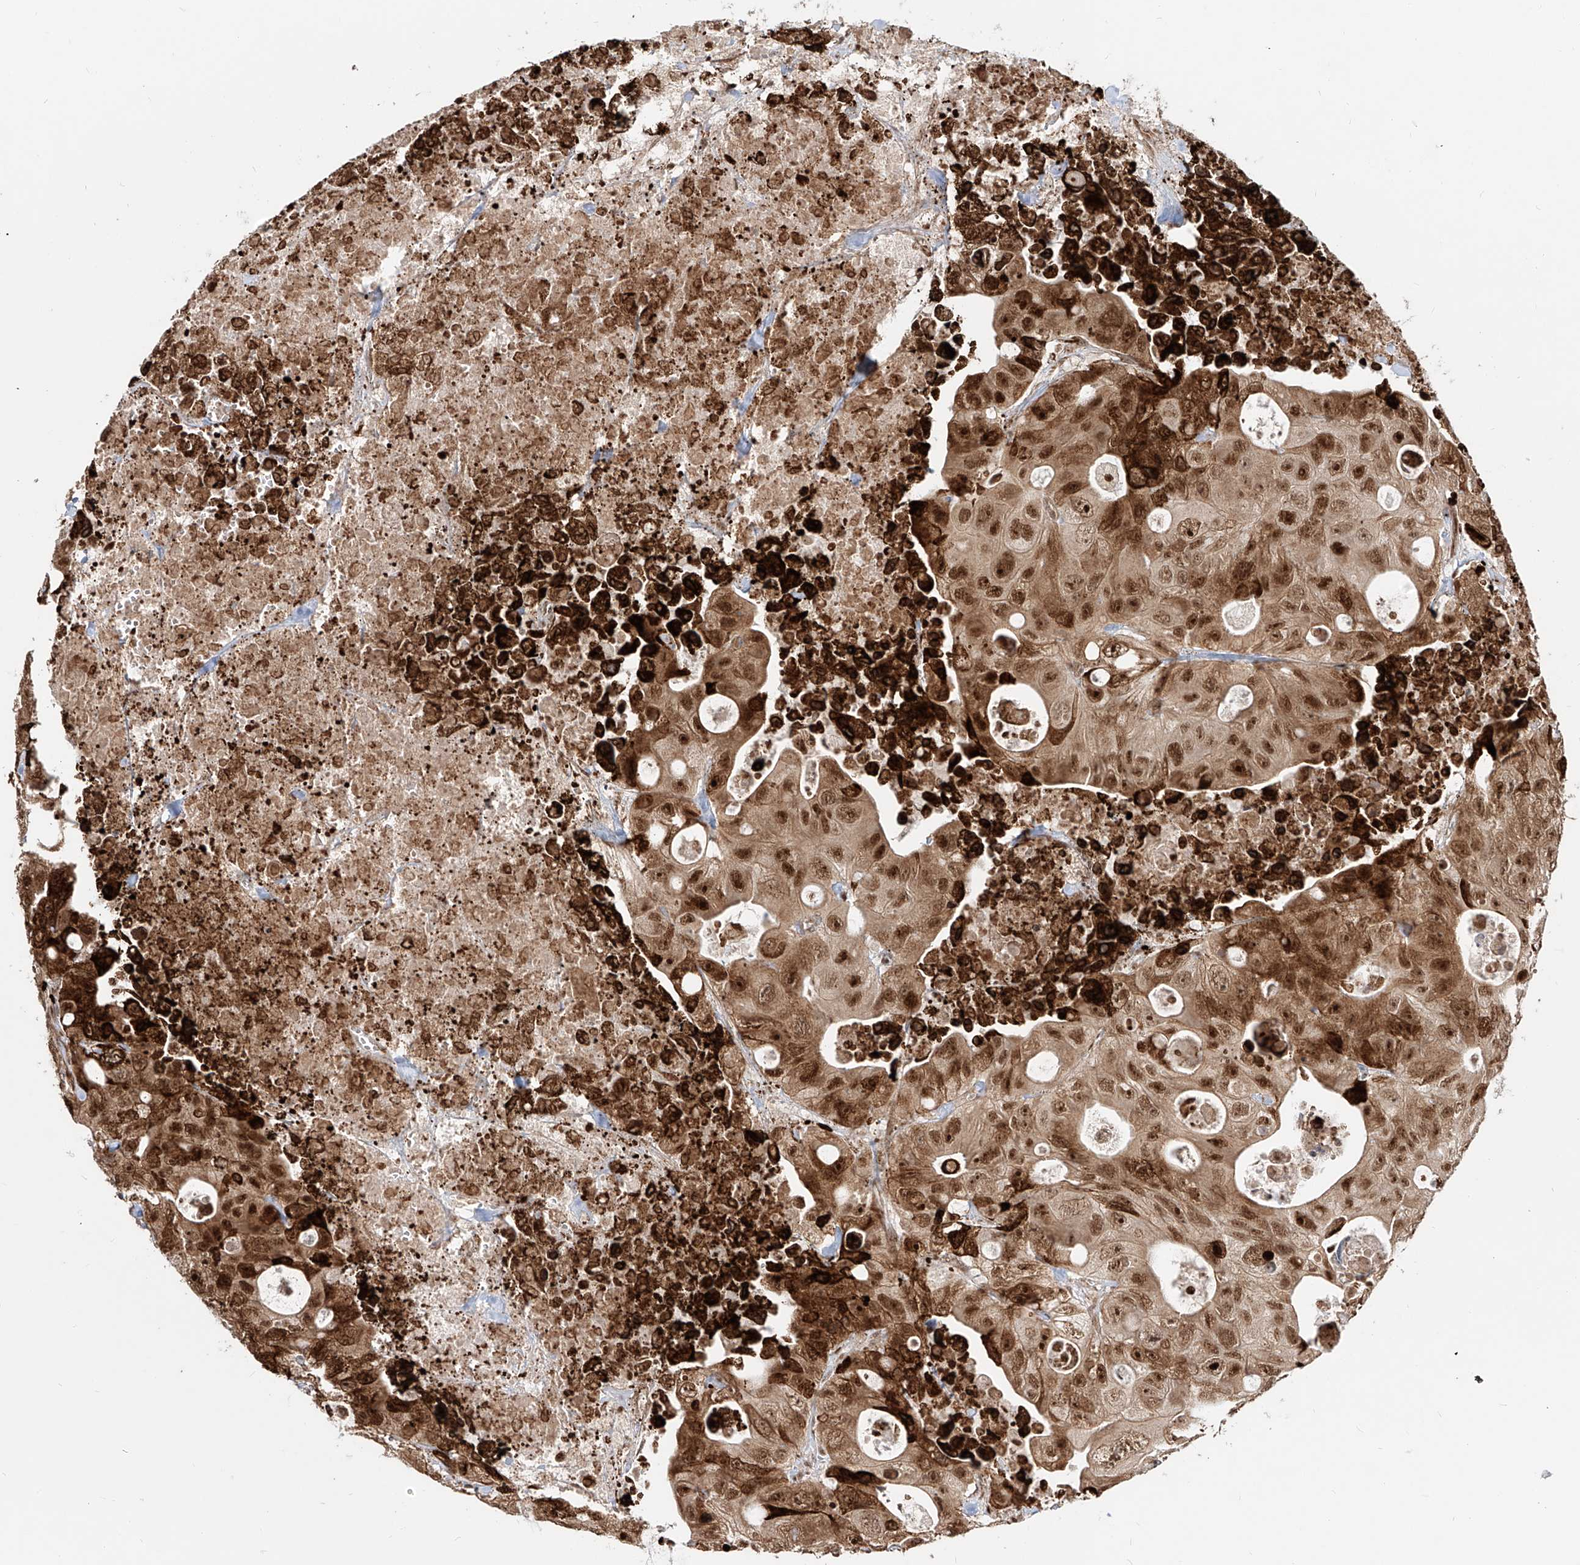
{"staining": {"intensity": "strong", "quantity": ">75%", "location": "cytoplasmic/membranous,nuclear"}, "tissue": "colorectal cancer", "cell_type": "Tumor cells", "image_type": "cancer", "snomed": [{"axis": "morphology", "description": "Adenocarcinoma, NOS"}, {"axis": "topography", "description": "Colon"}], "caption": "DAB (3,3'-diaminobenzidine) immunohistochemical staining of colorectal cancer (adenocarcinoma) demonstrates strong cytoplasmic/membranous and nuclear protein positivity in about >75% of tumor cells. The staining is performed using DAB brown chromogen to label protein expression. The nuclei are counter-stained blue using hematoxylin.", "gene": "ZNF710", "patient": {"sex": "female", "age": 46}}